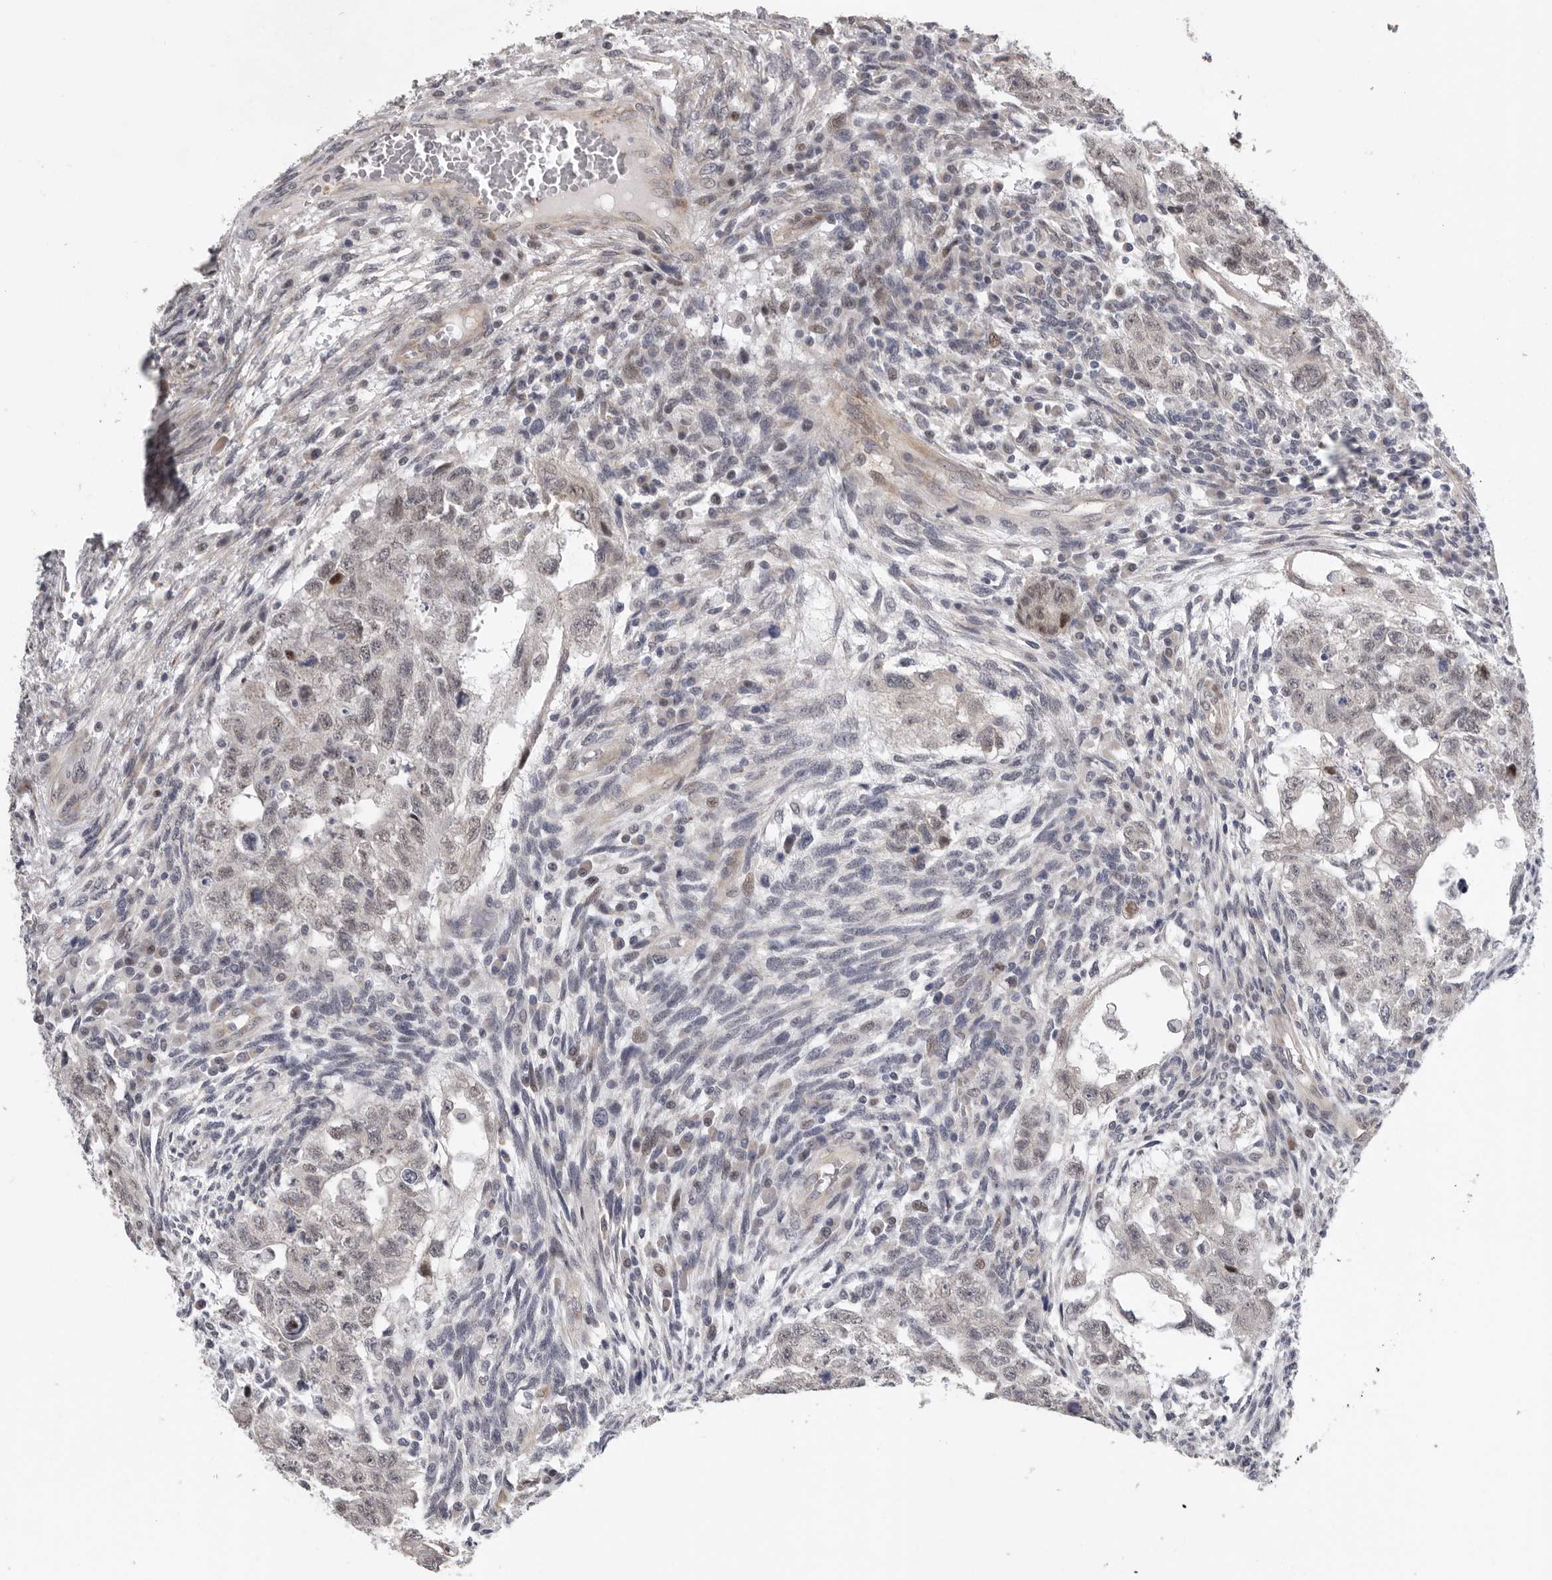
{"staining": {"intensity": "weak", "quantity": "<25%", "location": "nuclear"}, "tissue": "testis cancer", "cell_type": "Tumor cells", "image_type": "cancer", "snomed": [{"axis": "morphology", "description": "Normal tissue, NOS"}, {"axis": "morphology", "description": "Carcinoma, Embryonal, NOS"}, {"axis": "topography", "description": "Testis"}], "caption": "Immunohistochemical staining of testis cancer (embryonal carcinoma) demonstrates no significant expression in tumor cells.", "gene": "RALGPS2", "patient": {"sex": "male", "age": 36}}